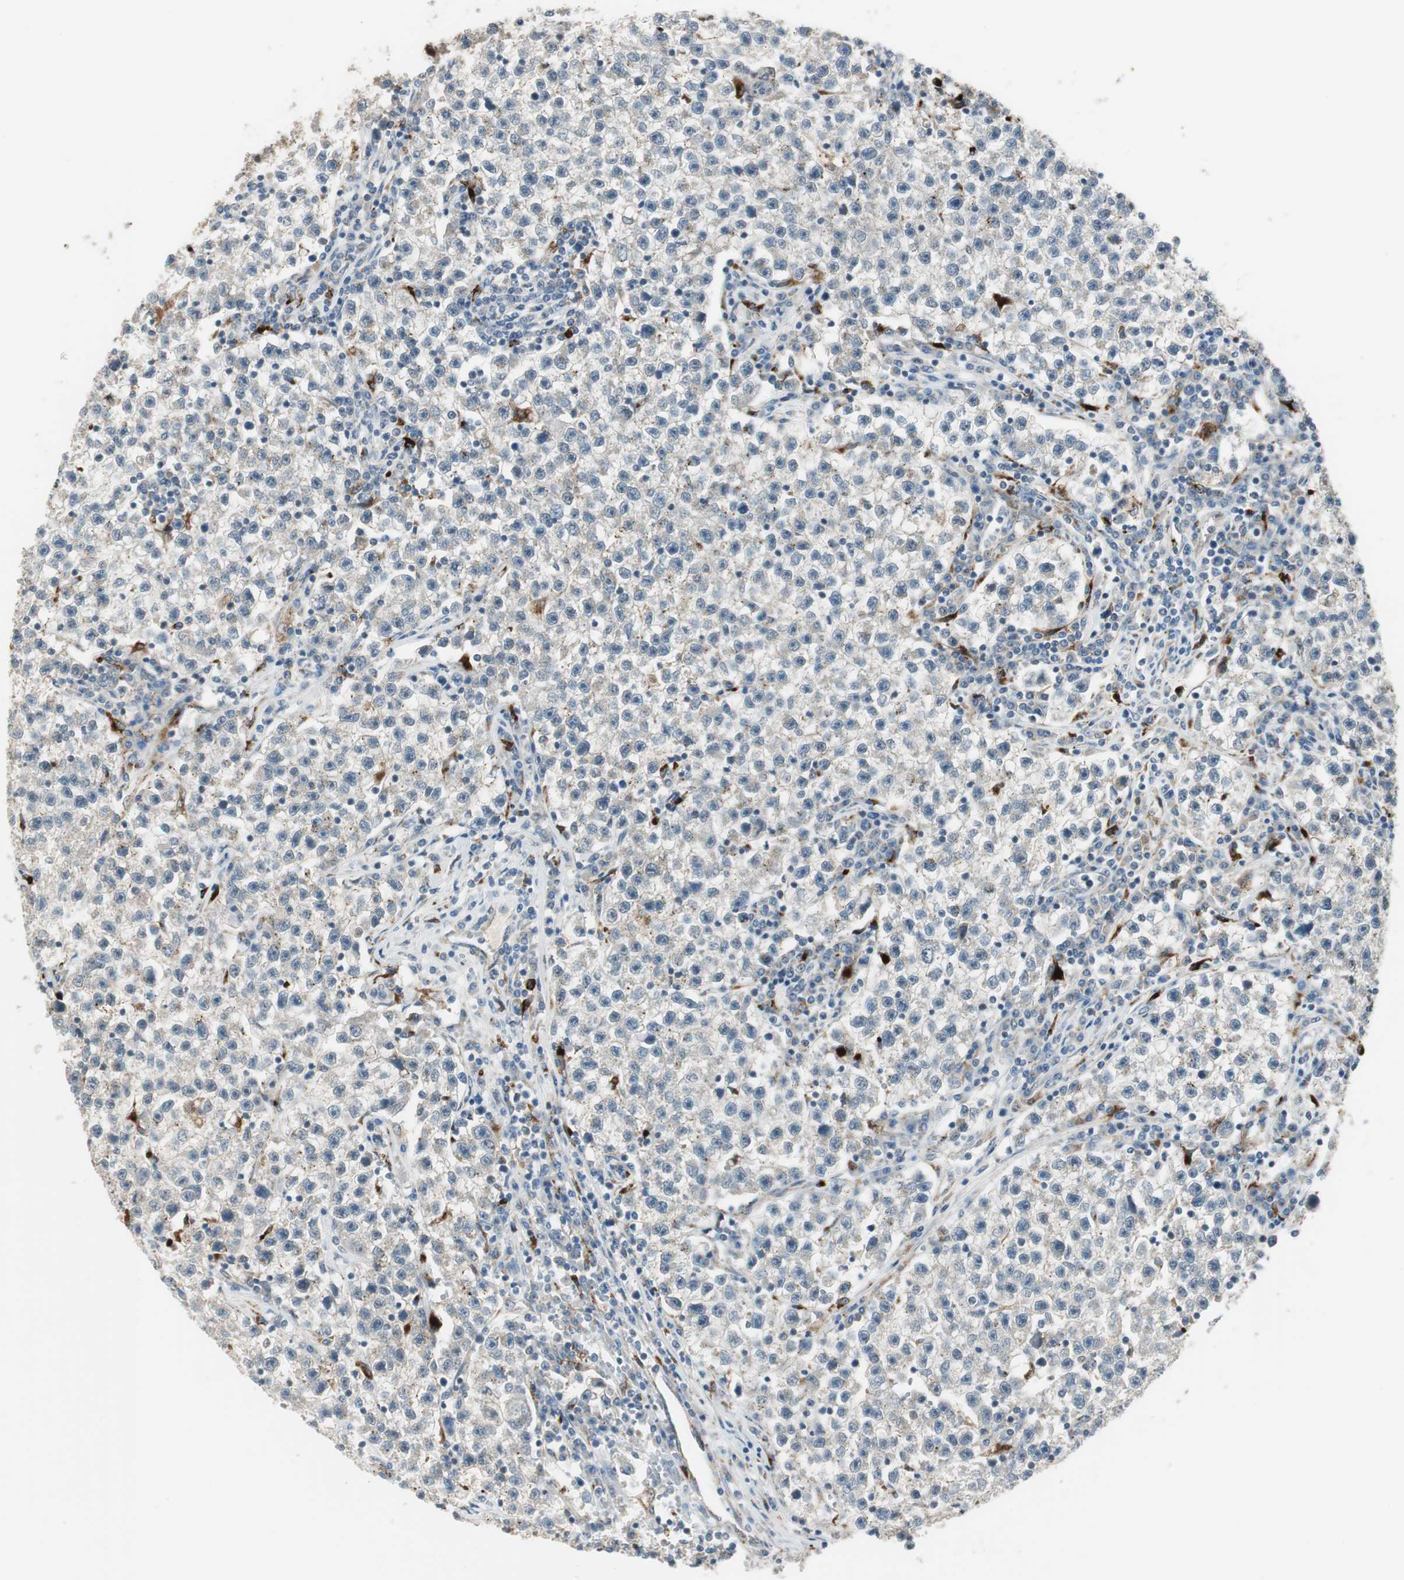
{"staining": {"intensity": "weak", "quantity": "<25%", "location": "cytoplasmic/membranous"}, "tissue": "testis cancer", "cell_type": "Tumor cells", "image_type": "cancer", "snomed": [{"axis": "morphology", "description": "Seminoma, NOS"}, {"axis": "topography", "description": "Testis"}], "caption": "A high-resolution image shows immunohistochemistry staining of seminoma (testis), which demonstrates no significant positivity in tumor cells.", "gene": "NCK1", "patient": {"sex": "male", "age": 22}}